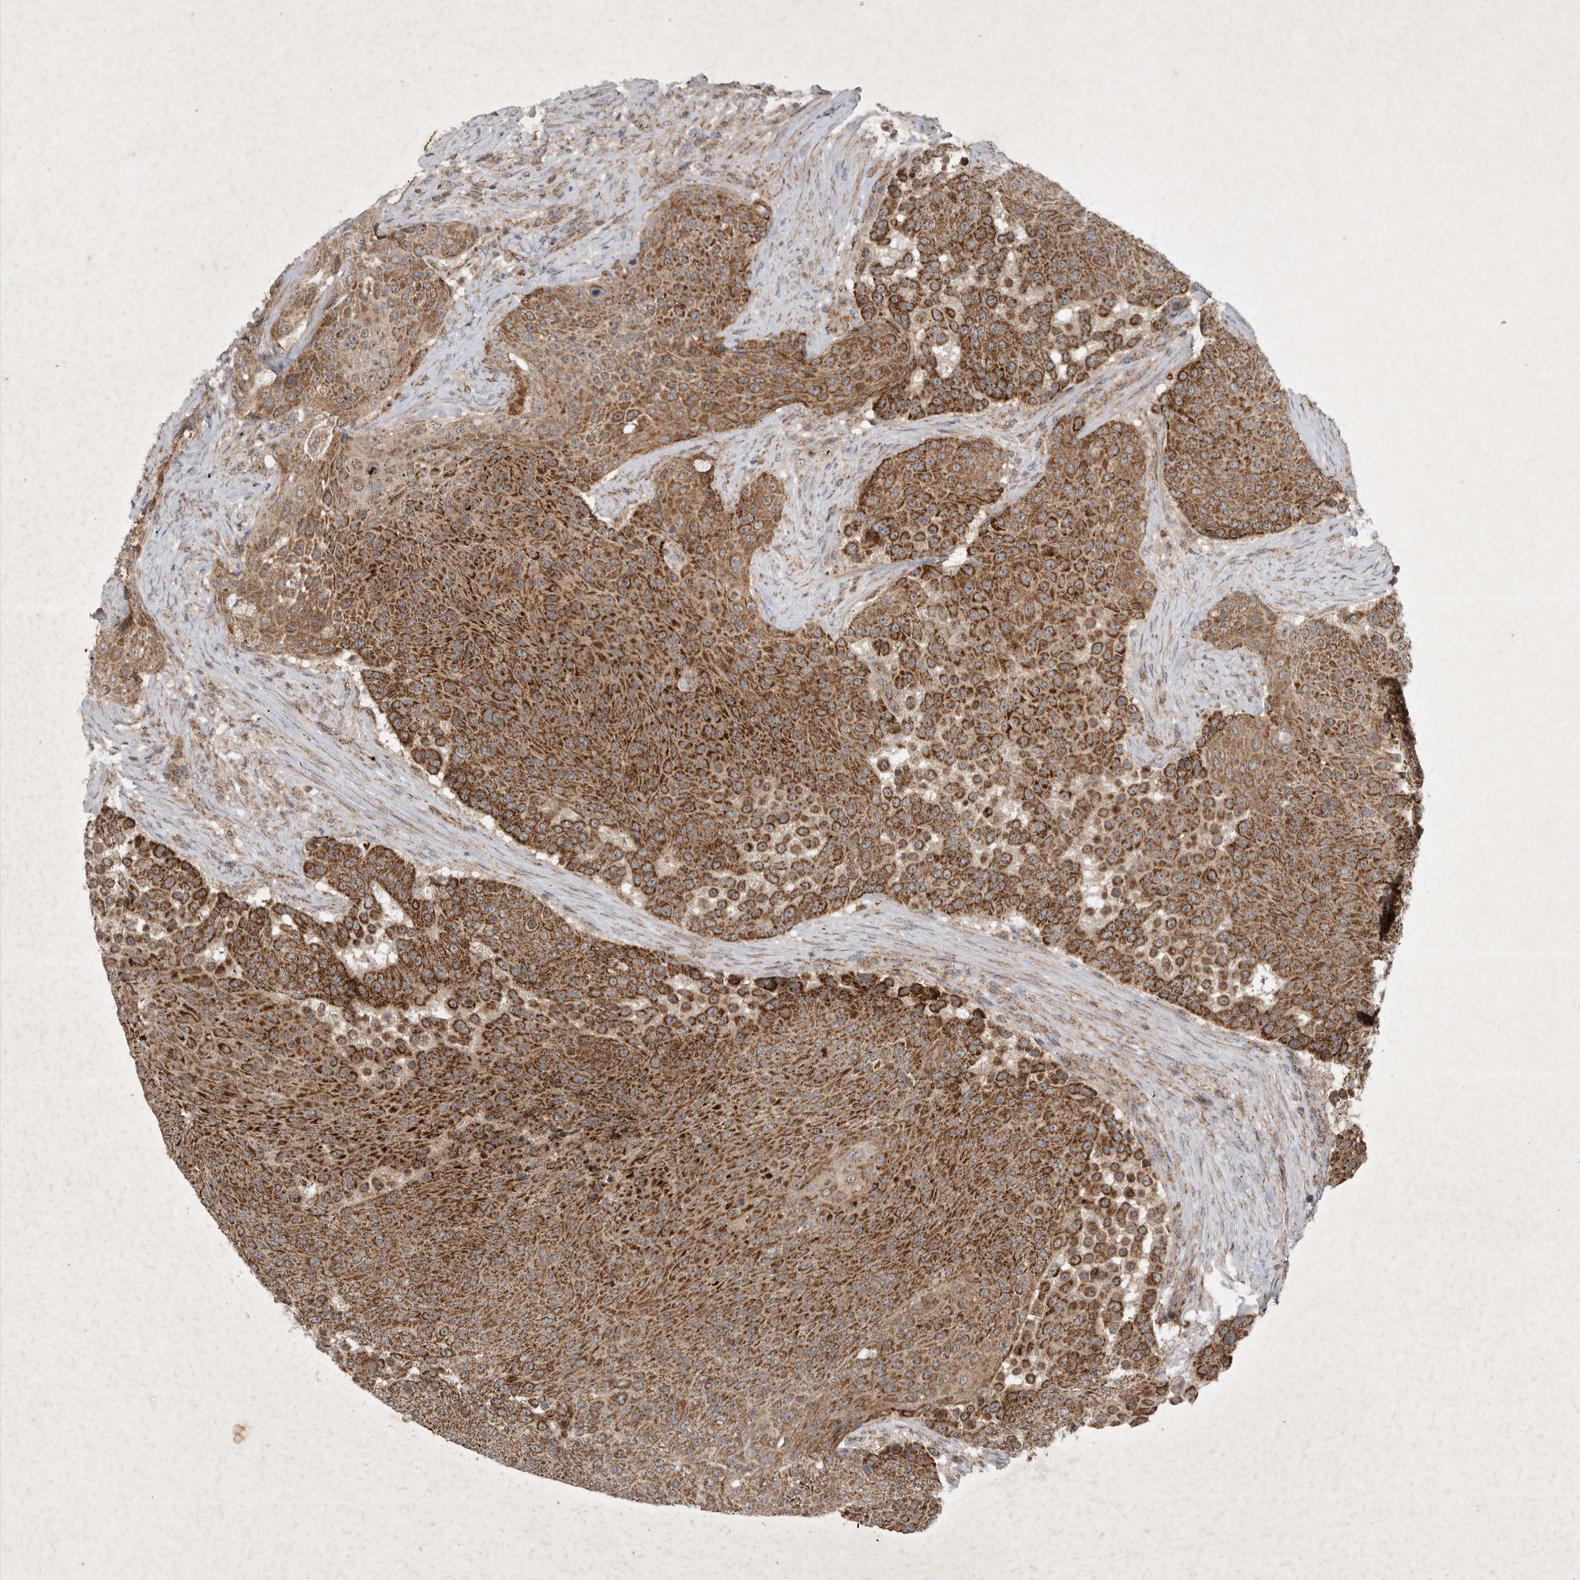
{"staining": {"intensity": "strong", "quantity": ">75%", "location": "cytoplasmic/membranous"}, "tissue": "urothelial cancer", "cell_type": "Tumor cells", "image_type": "cancer", "snomed": [{"axis": "morphology", "description": "Urothelial carcinoma, High grade"}, {"axis": "topography", "description": "Urinary bladder"}], "caption": "This photomicrograph exhibits urothelial carcinoma (high-grade) stained with immunohistochemistry to label a protein in brown. The cytoplasmic/membranous of tumor cells show strong positivity for the protein. Nuclei are counter-stained blue.", "gene": "DDR1", "patient": {"sex": "female", "age": 63}}